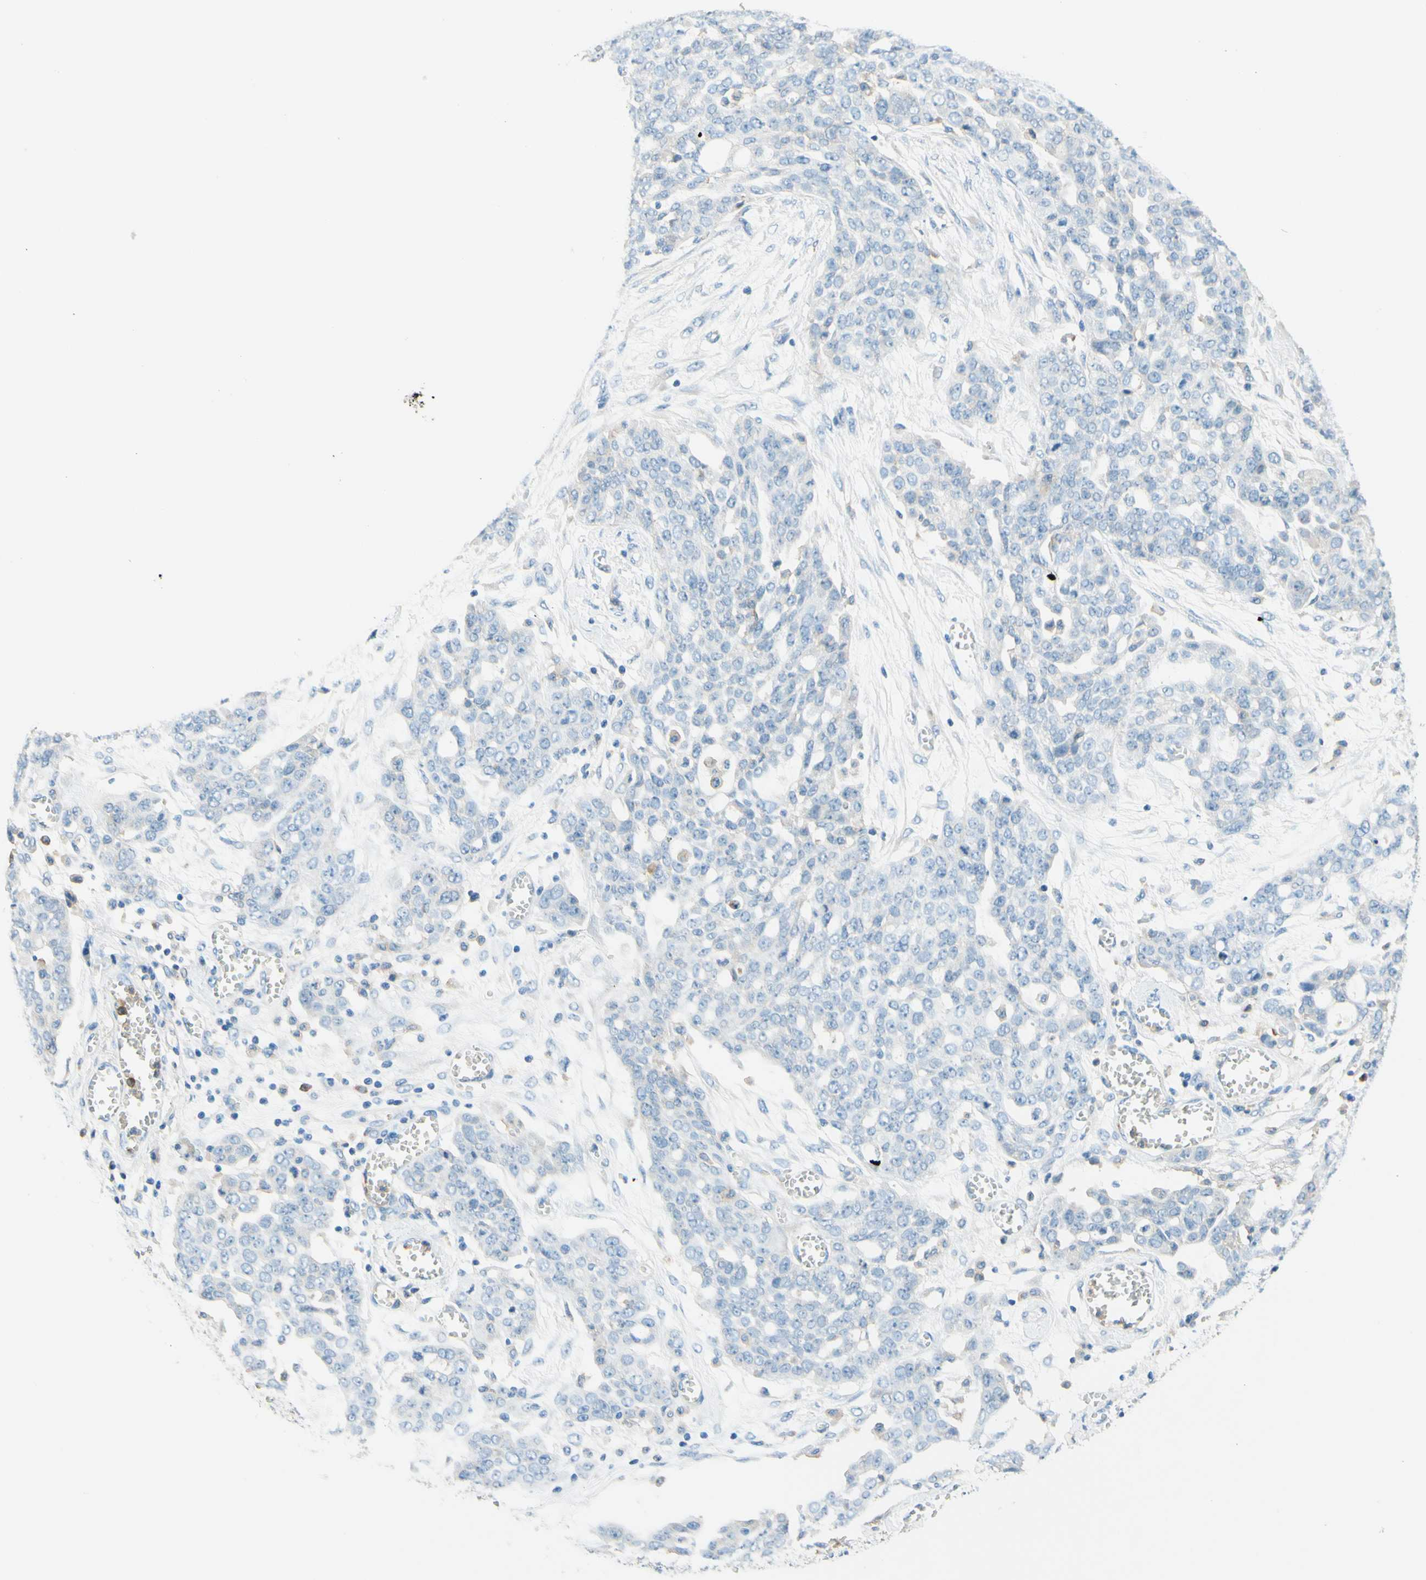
{"staining": {"intensity": "negative", "quantity": "none", "location": "none"}, "tissue": "ovarian cancer", "cell_type": "Tumor cells", "image_type": "cancer", "snomed": [{"axis": "morphology", "description": "Cystadenocarcinoma, serous, NOS"}, {"axis": "topography", "description": "Soft tissue"}, {"axis": "topography", "description": "Ovary"}], "caption": "IHC photomicrograph of human serous cystadenocarcinoma (ovarian) stained for a protein (brown), which exhibits no positivity in tumor cells.", "gene": "SIGLEC9", "patient": {"sex": "female", "age": 57}}